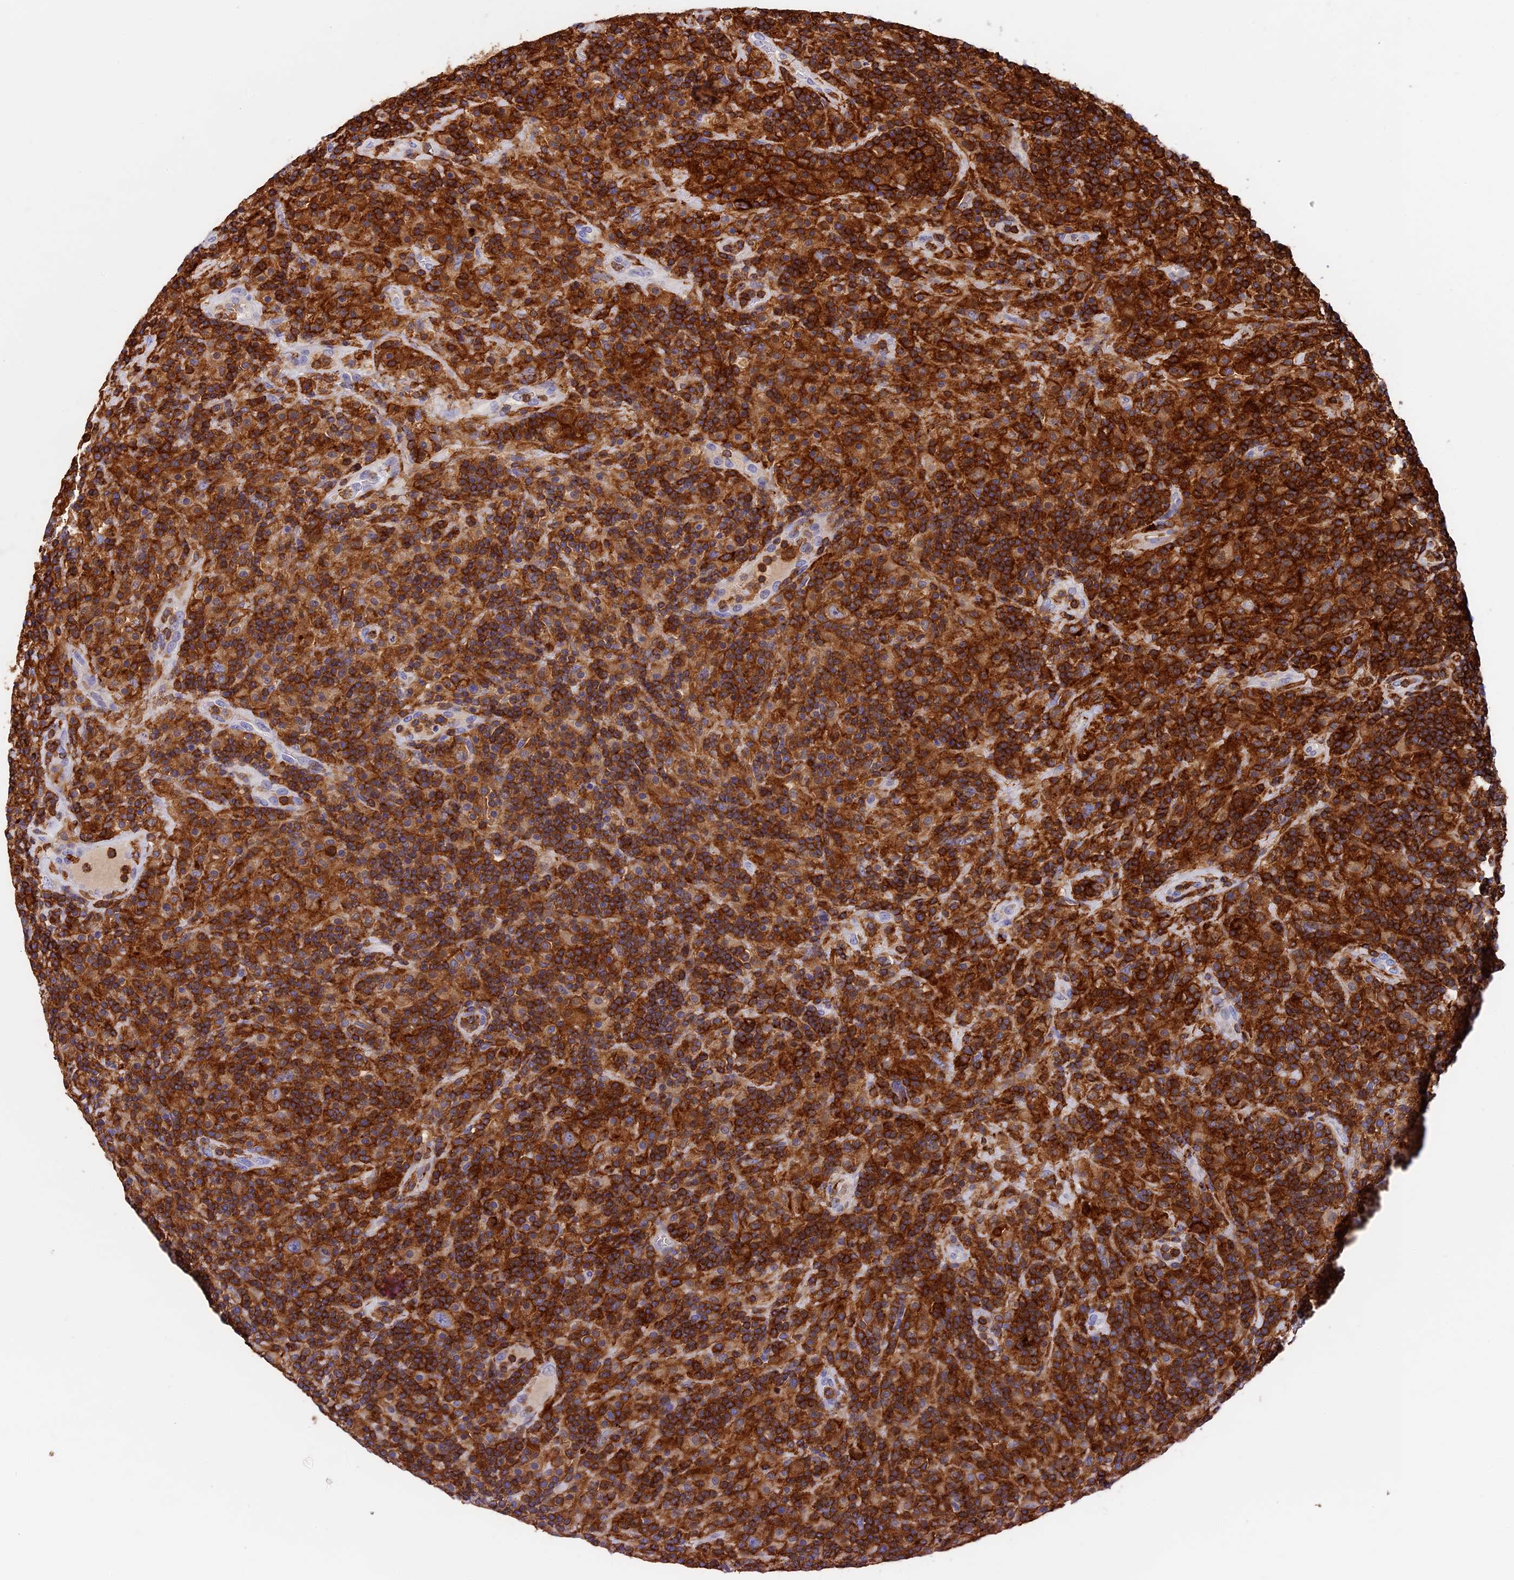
{"staining": {"intensity": "strong", "quantity": "<25%", "location": "cytoplasmic/membranous"}, "tissue": "lymphoma", "cell_type": "Tumor cells", "image_type": "cancer", "snomed": [{"axis": "morphology", "description": "Hodgkin's disease, NOS"}, {"axis": "topography", "description": "Lymph node"}], "caption": "Protein expression analysis of lymphoma shows strong cytoplasmic/membranous staining in about <25% of tumor cells. The staining was performed using DAB (3,3'-diaminobenzidine) to visualize the protein expression in brown, while the nuclei were stained in blue with hematoxylin (Magnification: 20x).", "gene": "ADAT1", "patient": {"sex": "male", "age": 70}}